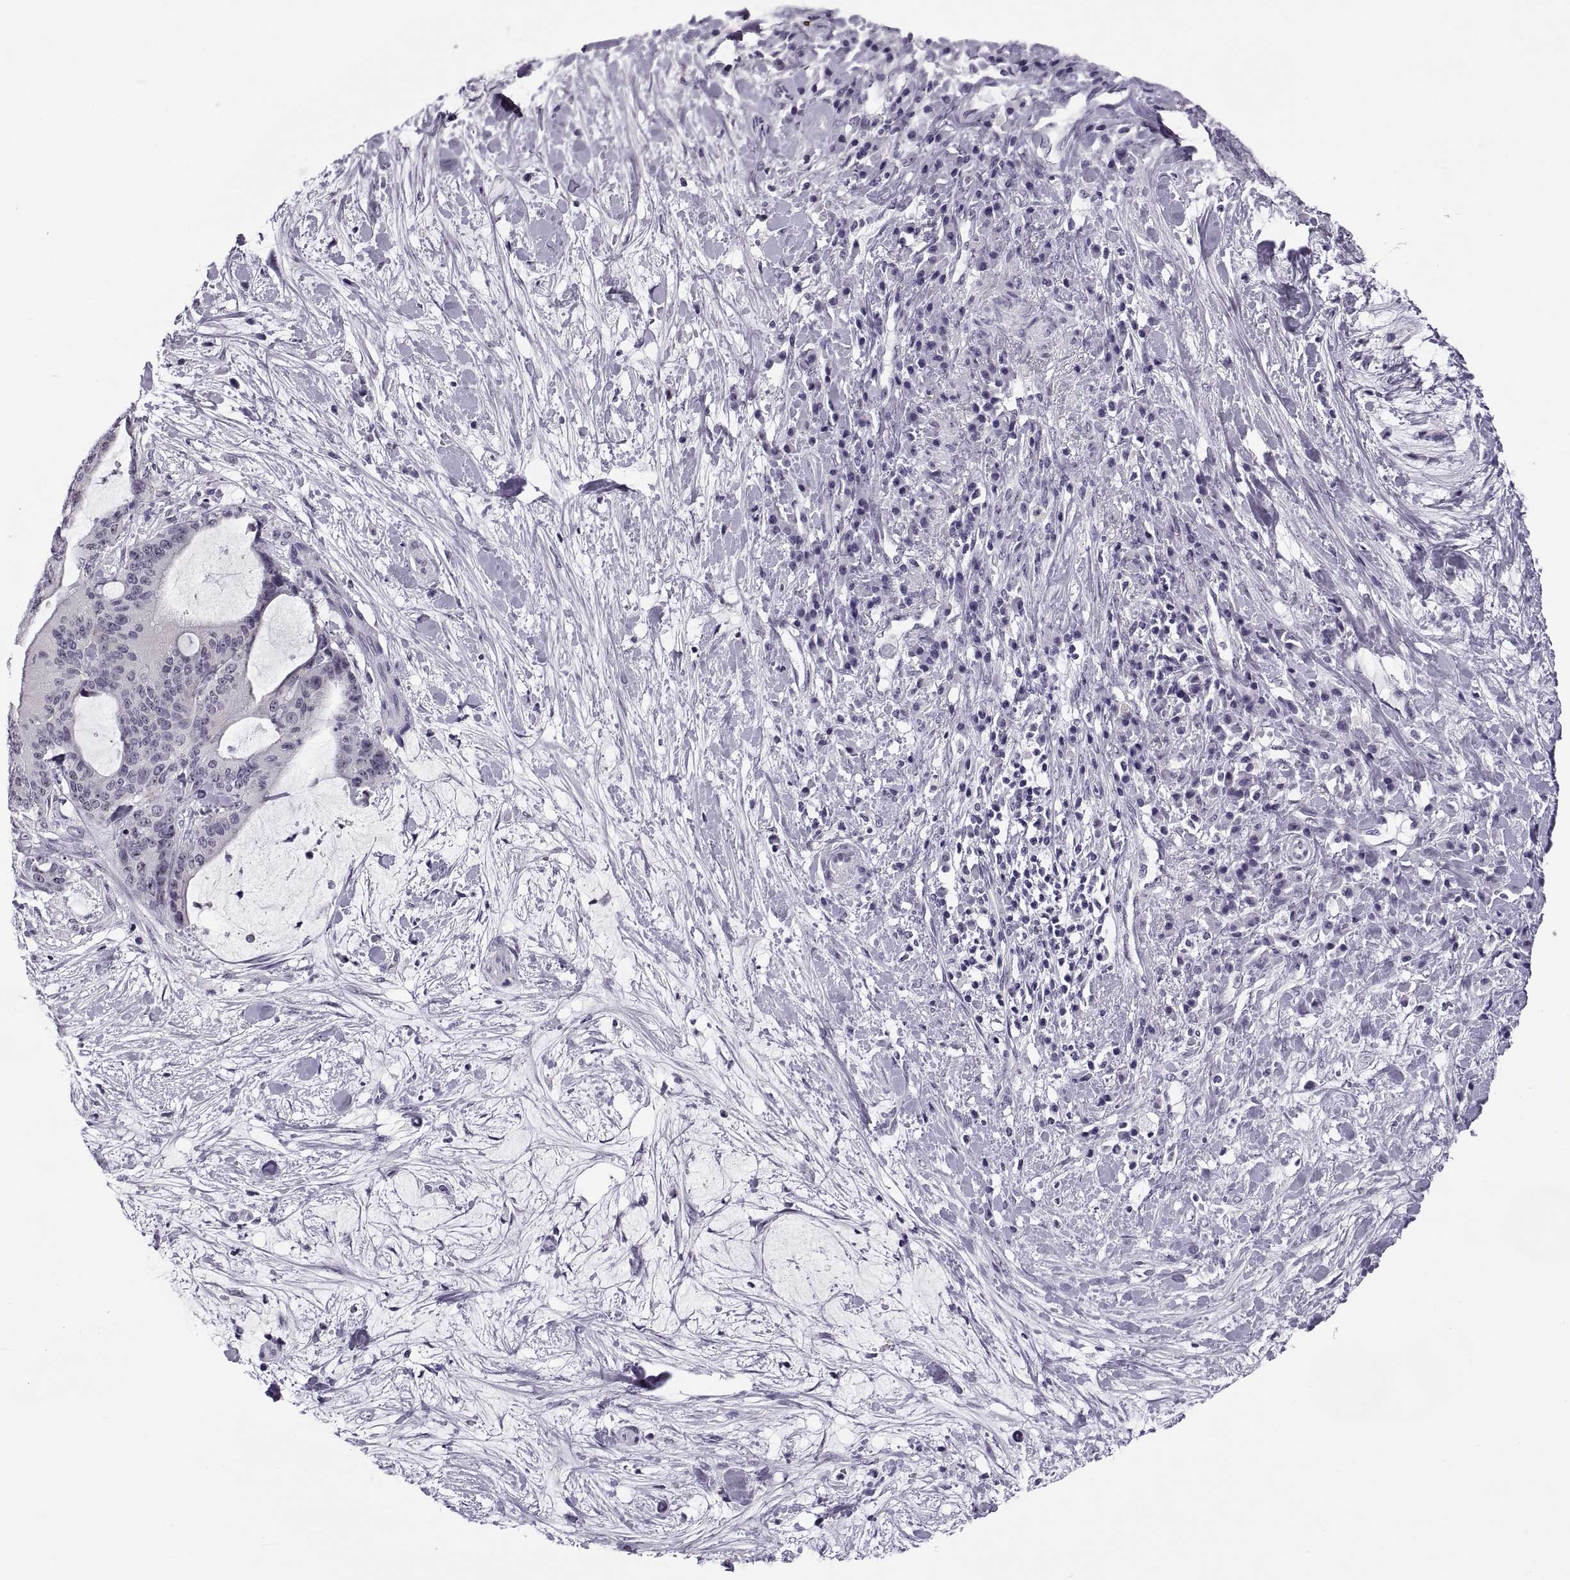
{"staining": {"intensity": "negative", "quantity": "none", "location": "none"}, "tissue": "liver cancer", "cell_type": "Tumor cells", "image_type": "cancer", "snomed": [{"axis": "morphology", "description": "Cholangiocarcinoma"}, {"axis": "topography", "description": "Liver"}], "caption": "The histopathology image demonstrates no significant expression in tumor cells of liver cholangiocarcinoma.", "gene": "TBC1D3G", "patient": {"sex": "female", "age": 73}}